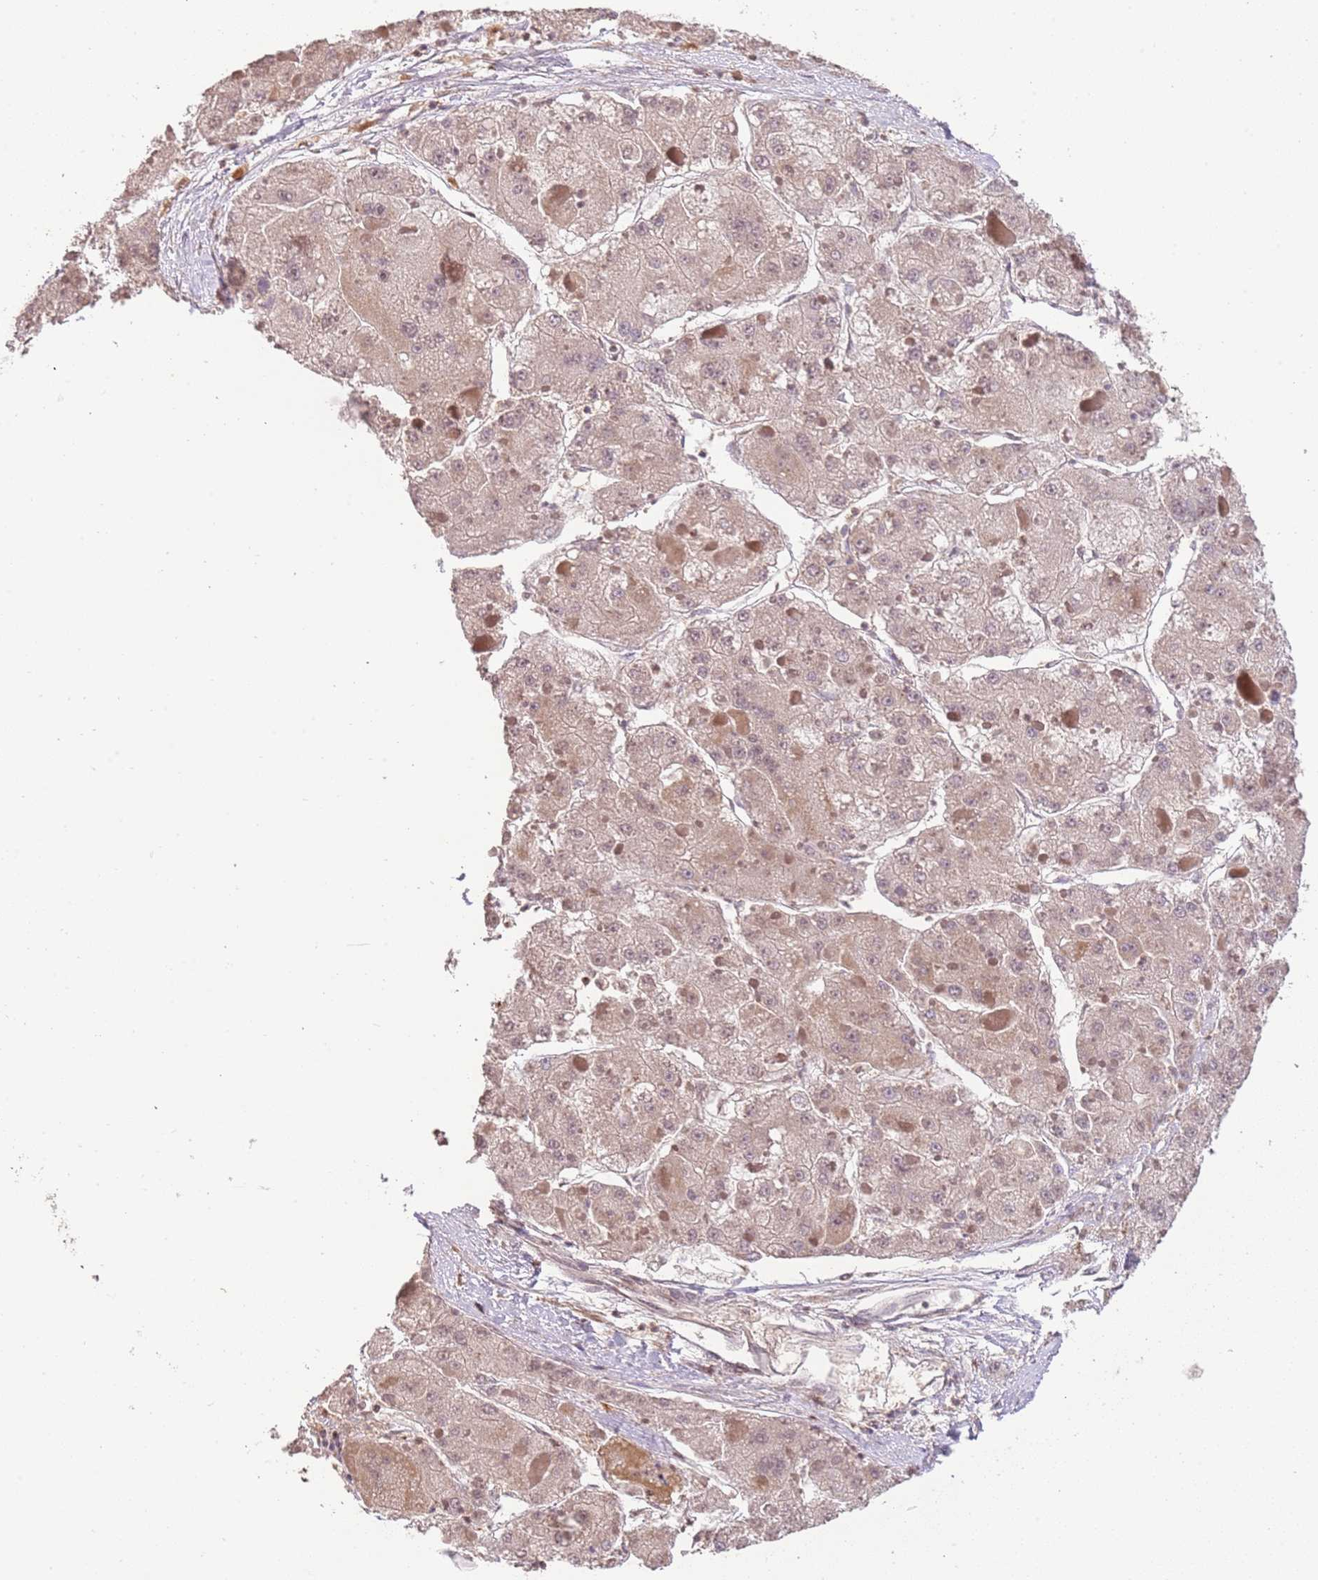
{"staining": {"intensity": "weak", "quantity": ">75%", "location": "cytoplasmic/membranous,nuclear"}, "tissue": "liver cancer", "cell_type": "Tumor cells", "image_type": "cancer", "snomed": [{"axis": "morphology", "description": "Carcinoma, Hepatocellular, NOS"}, {"axis": "topography", "description": "Liver"}], "caption": "Protein expression analysis of human liver hepatocellular carcinoma reveals weak cytoplasmic/membranous and nuclear positivity in approximately >75% of tumor cells.", "gene": "SLC16A4", "patient": {"sex": "female", "age": 73}}